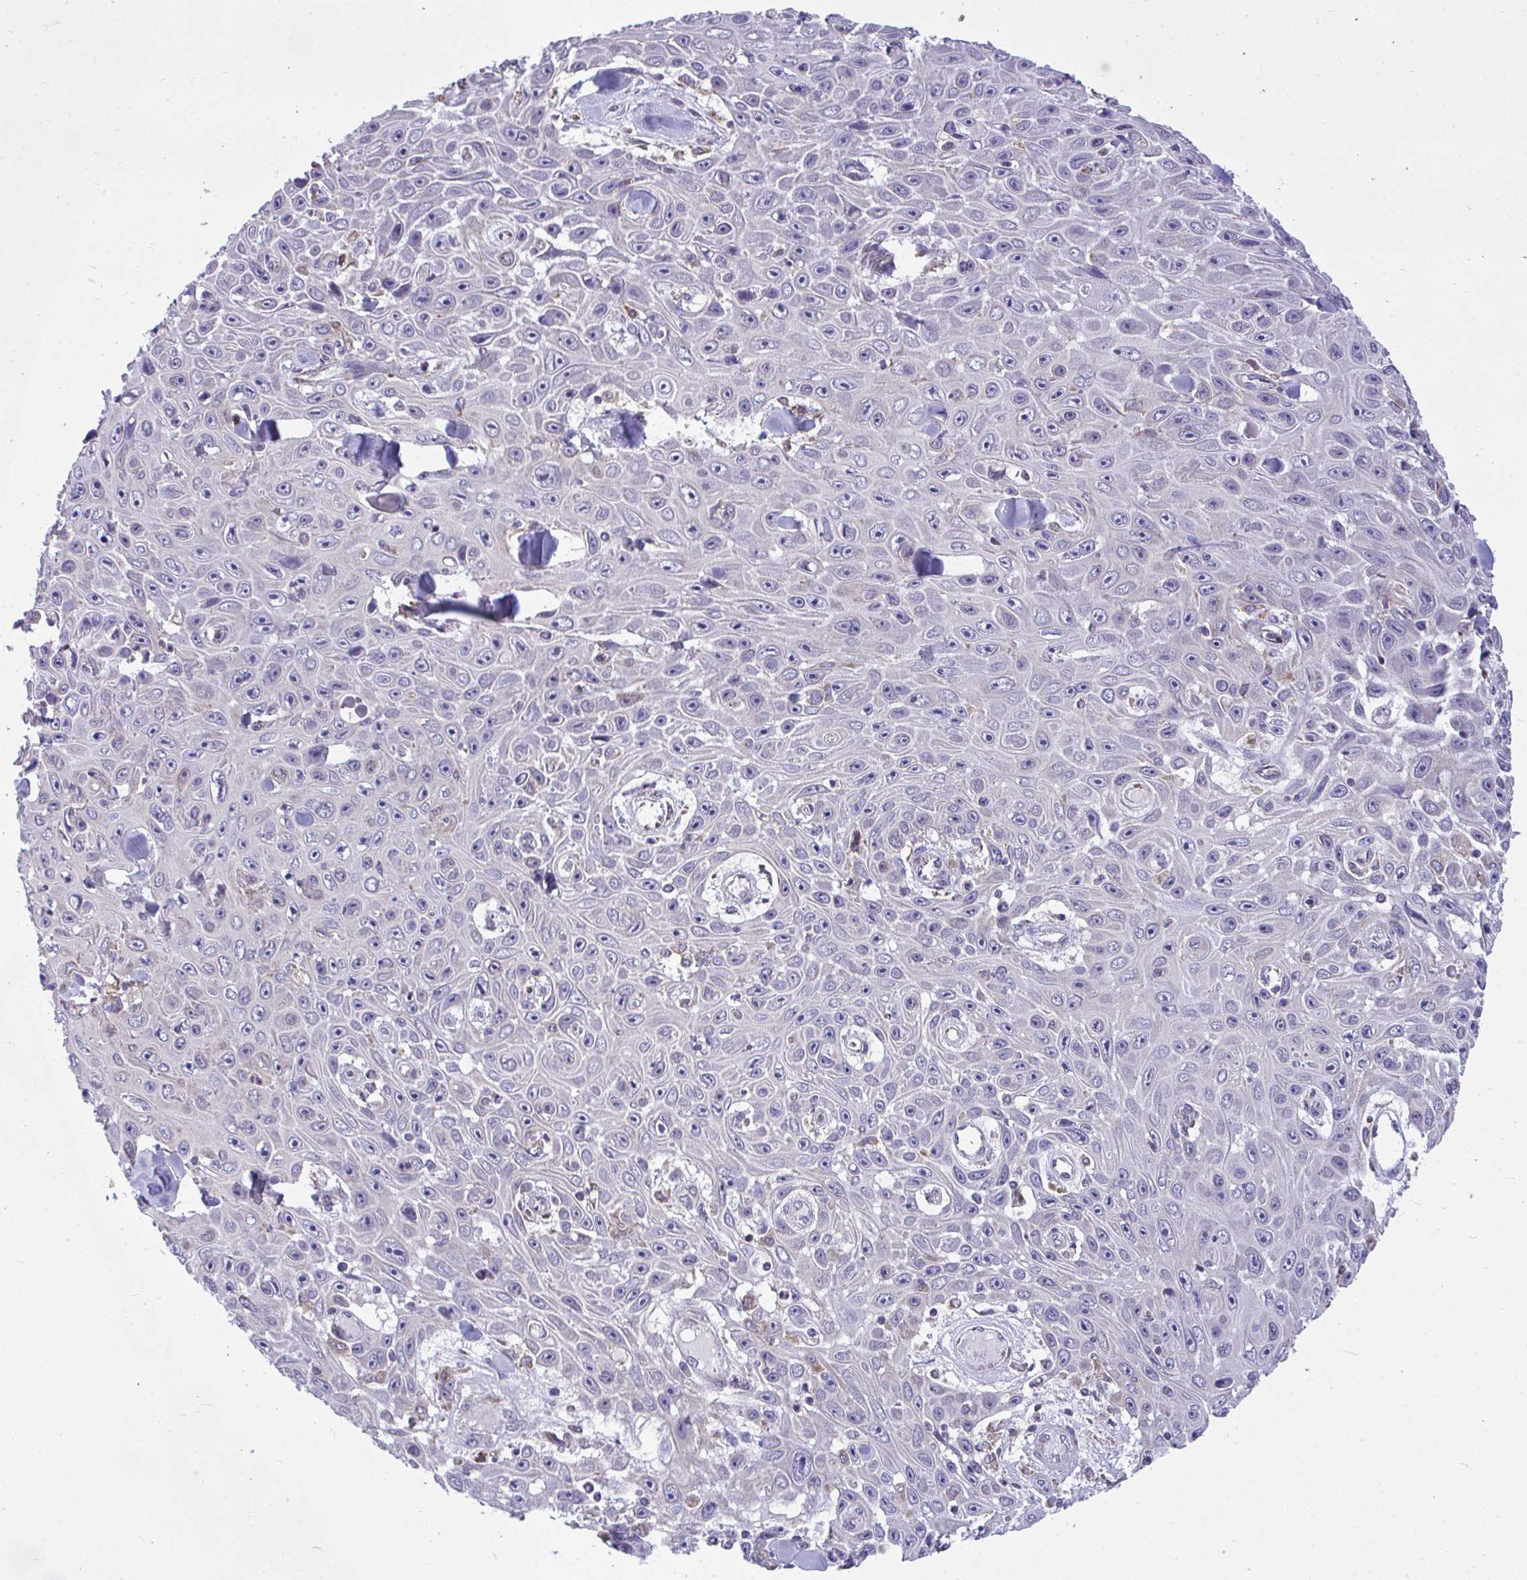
{"staining": {"intensity": "negative", "quantity": "none", "location": "none"}, "tissue": "skin cancer", "cell_type": "Tumor cells", "image_type": "cancer", "snomed": [{"axis": "morphology", "description": "Squamous cell carcinoma, NOS"}, {"axis": "topography", "description": "Skin"}], "caption": "Immunohistochemical staining of skin cancer (squamous cell carcinoma) shows no significant staining in tumor cells.", "gene": "PIGK", "patient": {"sex": "male", "age": 82}}